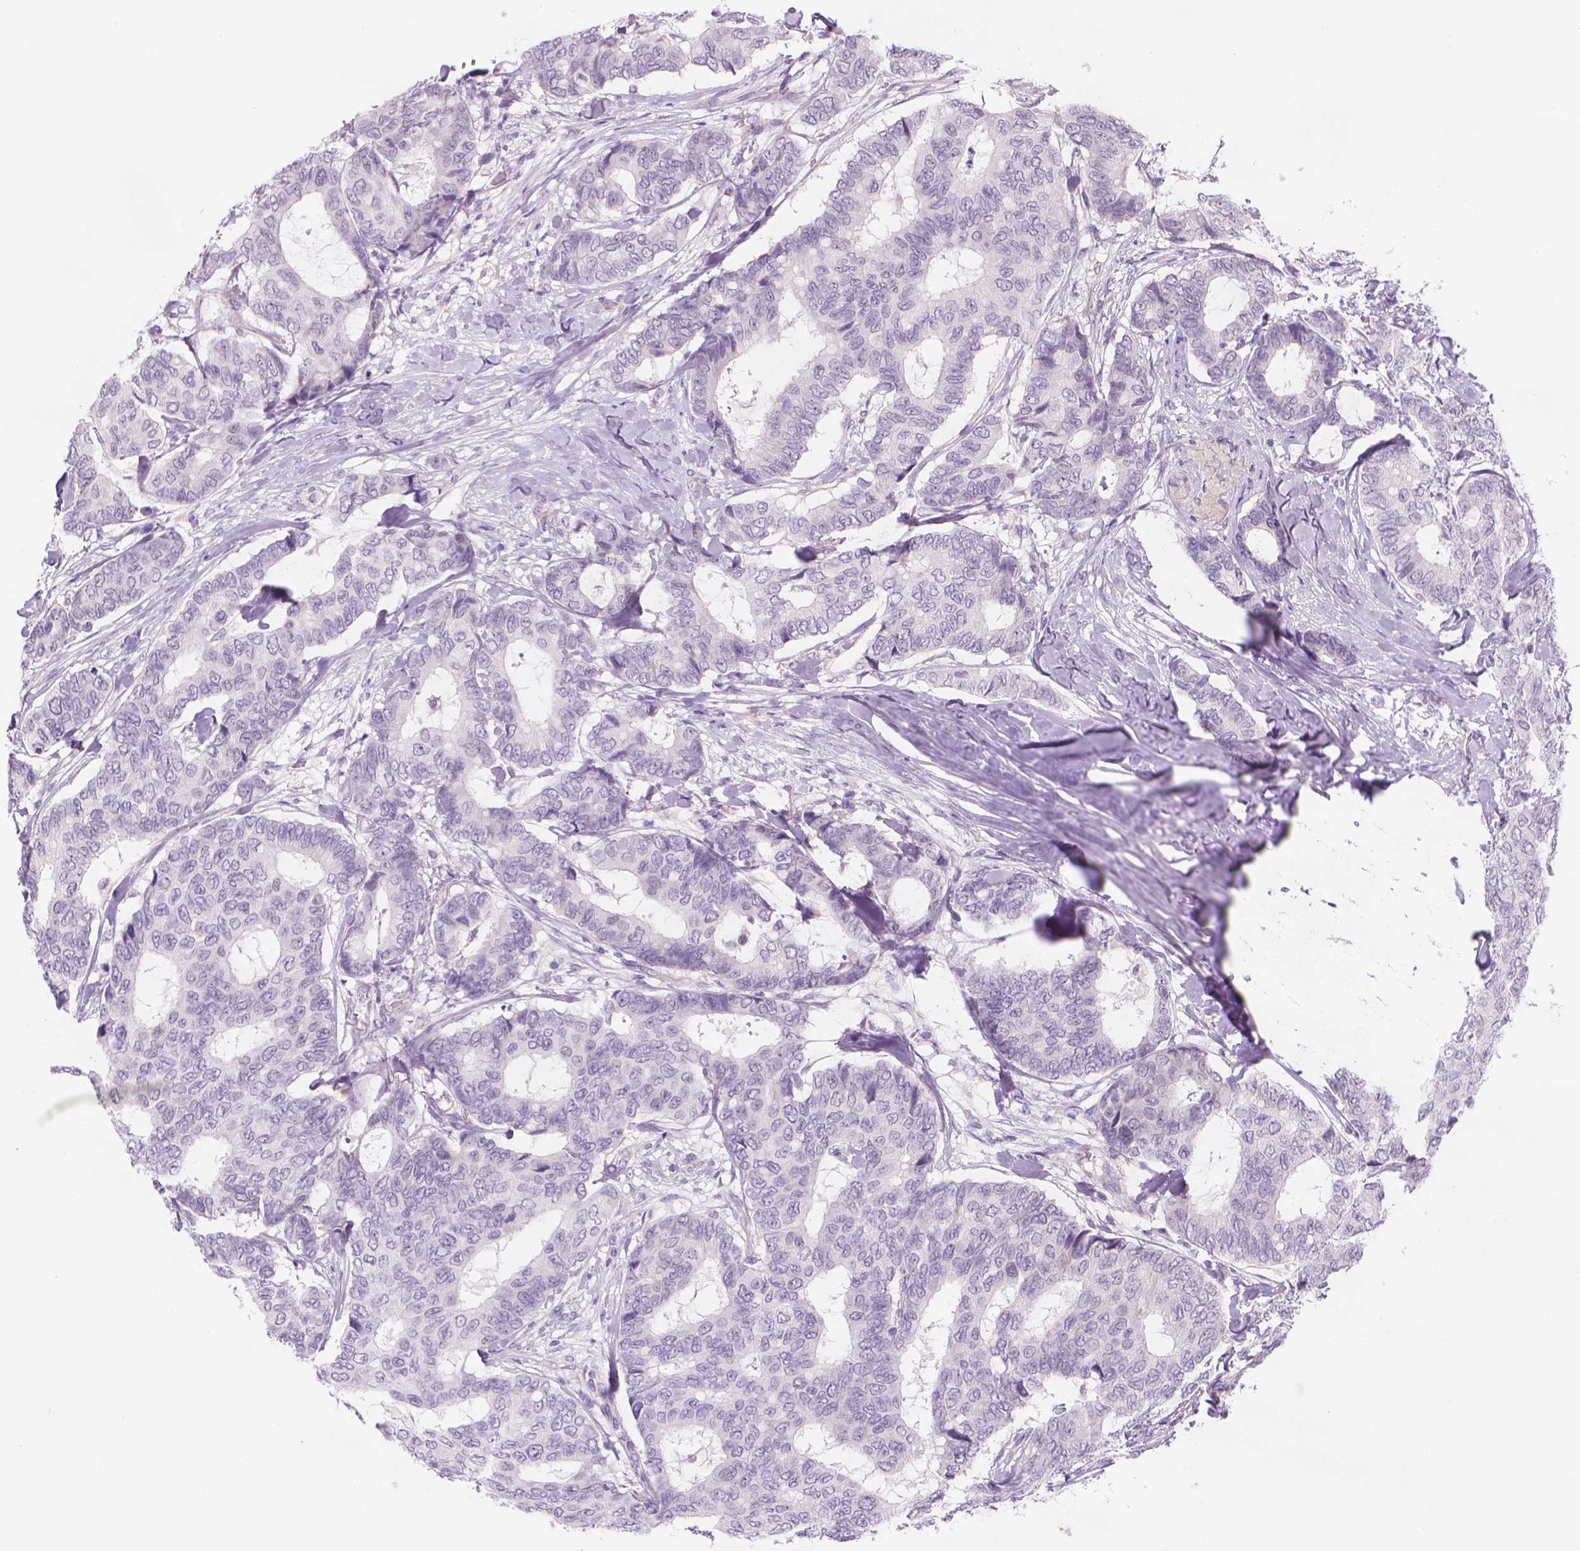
{"staining": {"intensity": "negative", "quantity": "none", "location": "none"}, "tissue": "breast cancer", "cell_type": "Tumor cells", "image_type": "cancer", "snomed": [{"axis": "morphology", "description": "Duct carcinoma"}, {"axis": "topography", "description": "Breast"}], "caption": "This is an IHC image of human breast cancer. There is no staining in tumor cells.", "gene": "ENSG00000187186", "patient": {"sex": "female", "age": 75}}